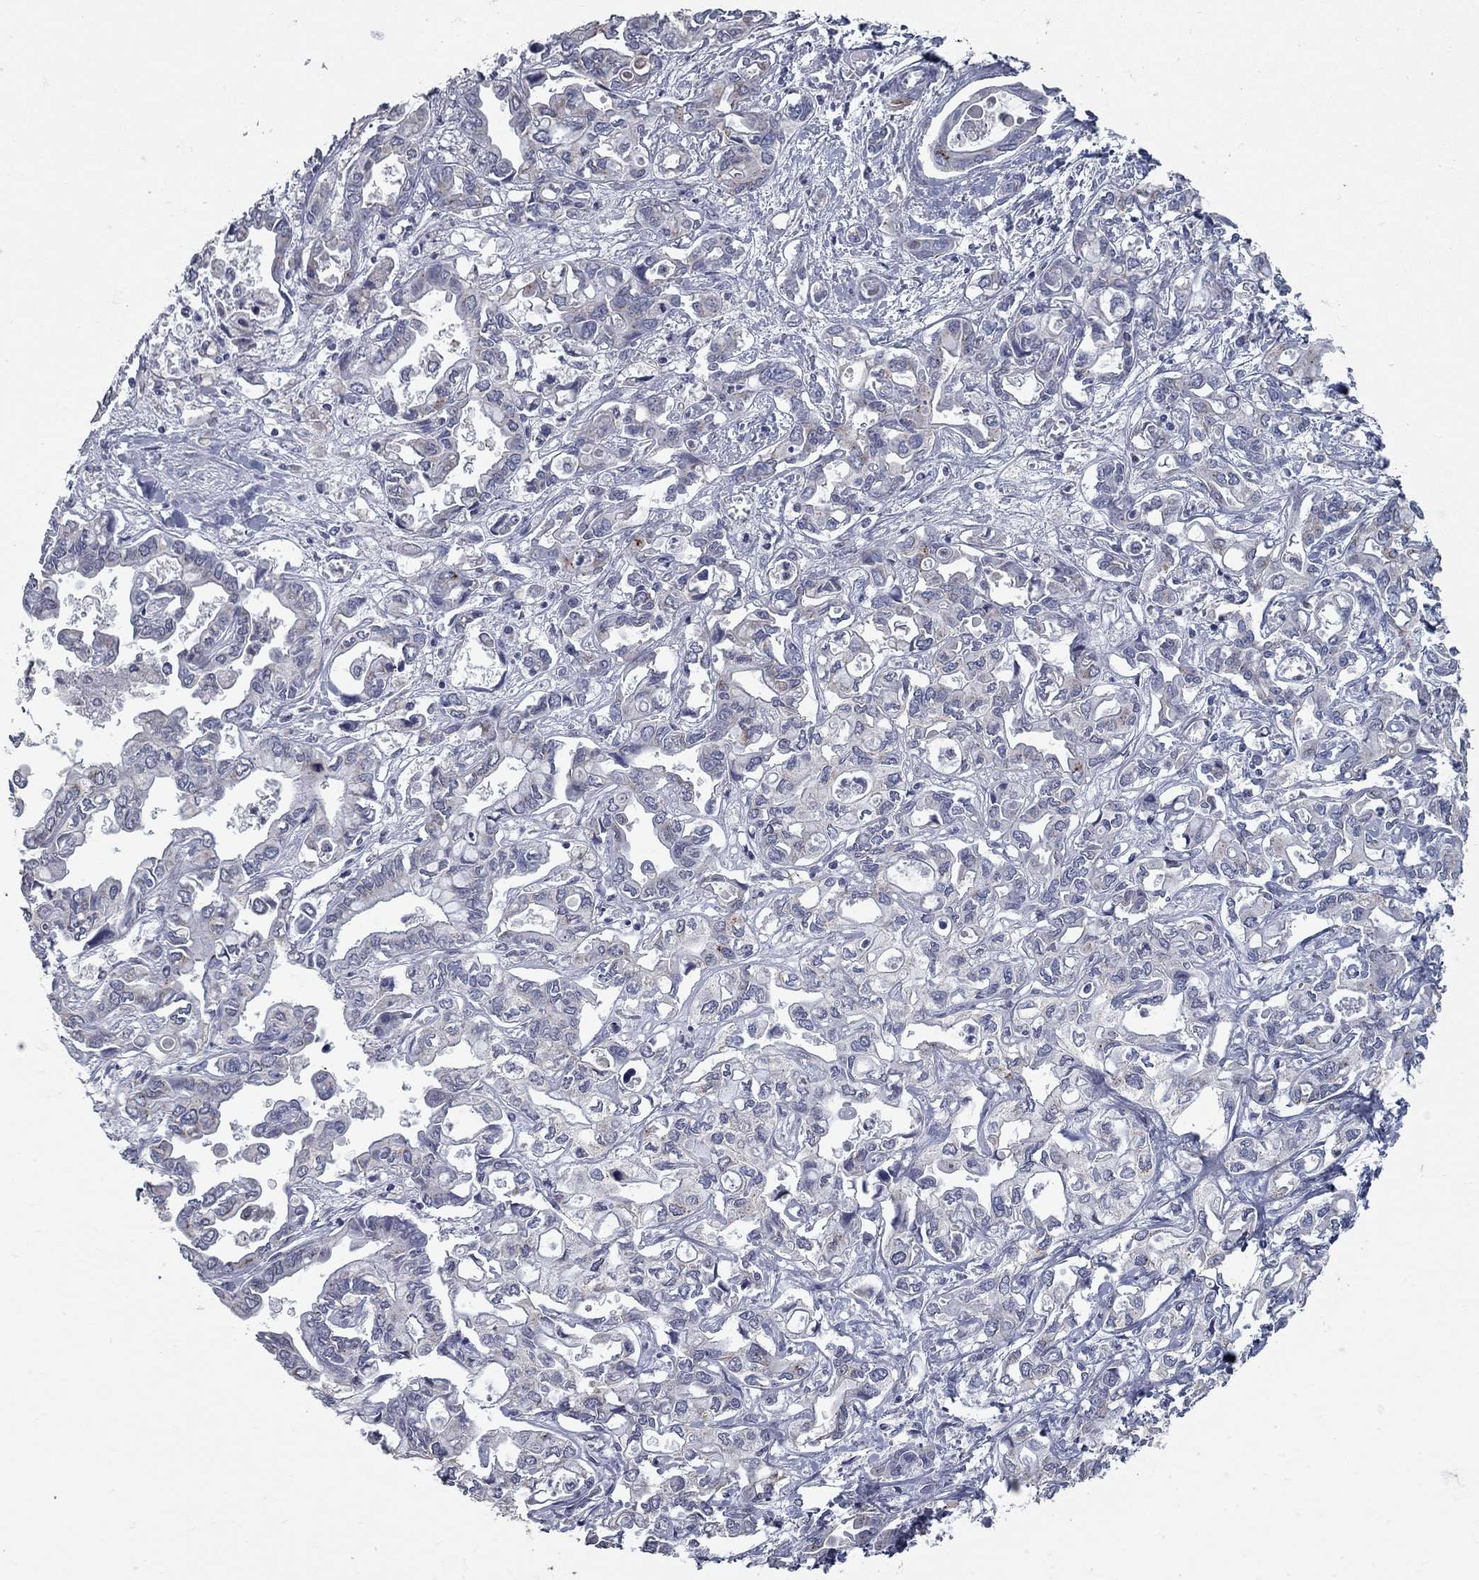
{"staining": {"intensity": "negative", "quantity": "none", "location": "none"}, "tissue": "liver cancer", "cell_type": "Tumor cells", "image_type": "cancer", "snomed": [{"axis": "morphology", "description": "Cholangiocarcinoma"}, {"axis": "topography", "description": "Liver"}], "caption": "Tumor cells show no significant protein positivity in liver cancer.", "gene": "KIAA0319L", "patient": {"sex": "female", "age": 64}}